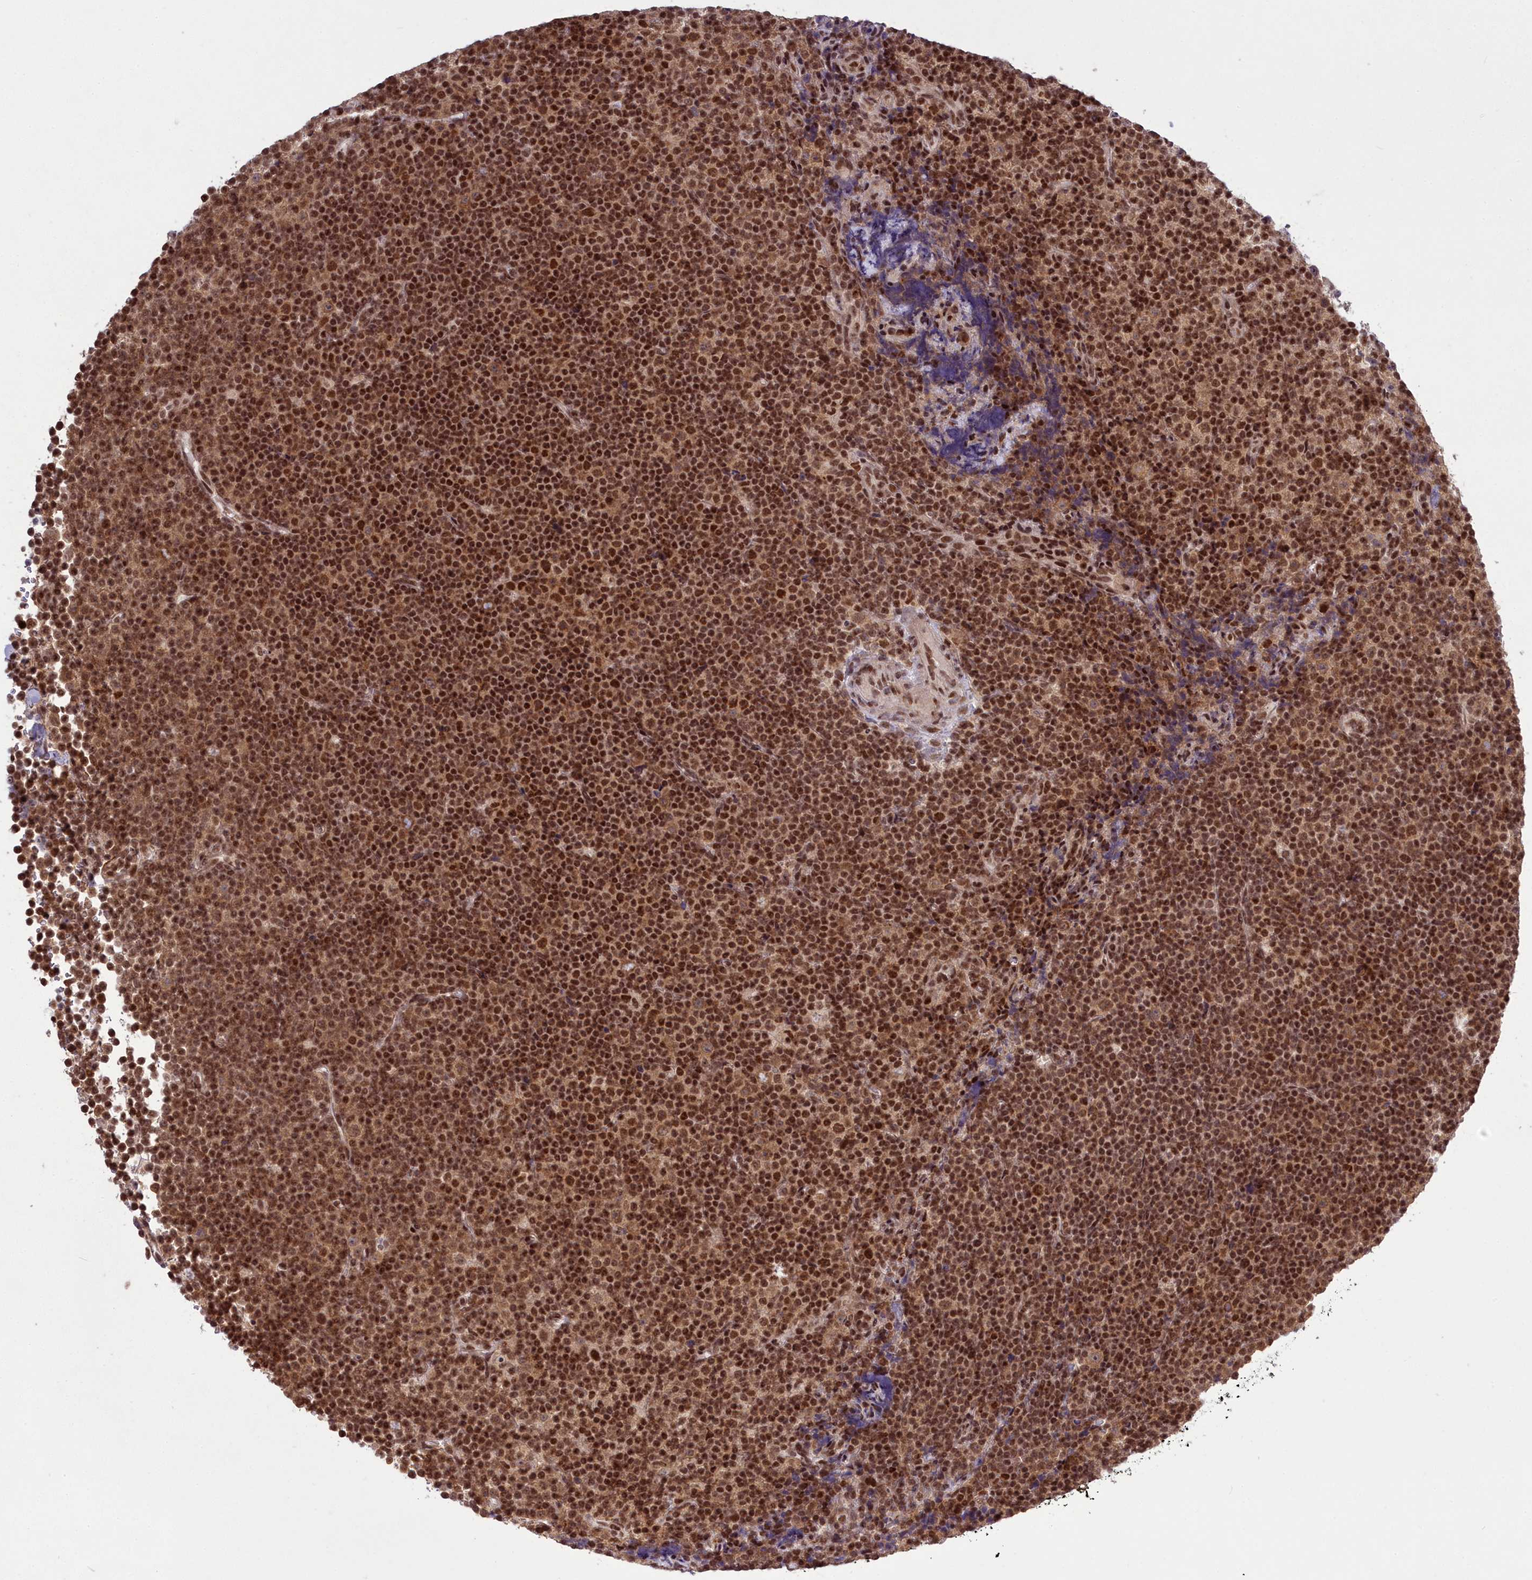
{"staining": {"intensity": "strong", "quantity": ">75%", "location": "nuclear"}, "tissue": "lymphoma", "cell_type": "Tumor cells", "image_type": "cancer", "snomed": [{"axis": "morphology", "description": "Malignant lymphoma, non-Hodgkin's type, Low grade"}, {"axis": "topography", "description": "Lymph node"}], "caption": "A brown stain labels strong nuclear staining of a protein in malignant lymphoma, non-Hodgkin's type (low-grade) tumor cells.", "gene": "GMEB1", "patient": {"sex": "female", "age": 67}}